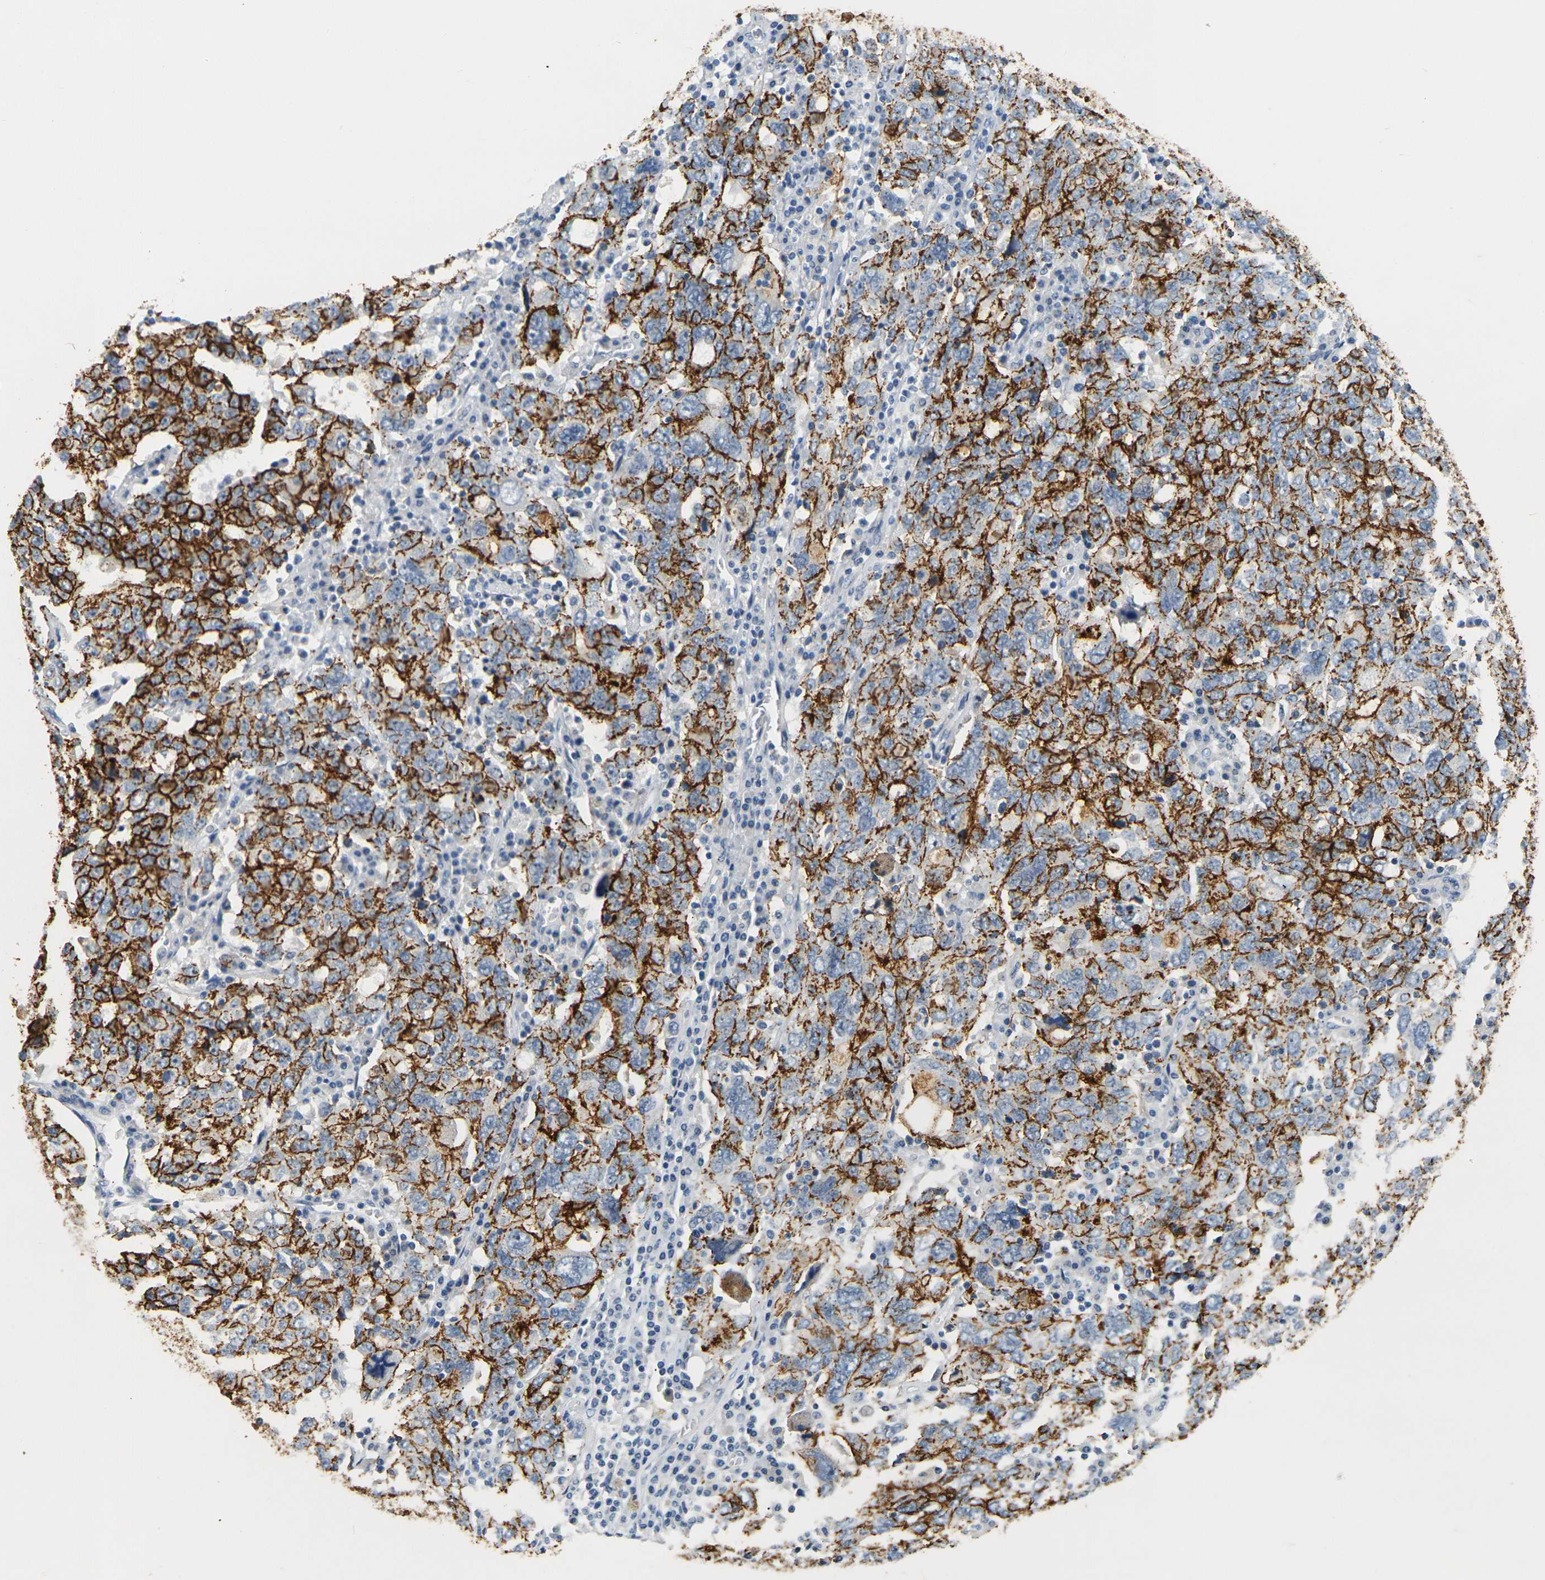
{"staining": {"intensity": "strong", "quantity": ">75%", "location": "cytoplasmic/membranous"}, "tissue": "ovarian cancer", "cell_type": "Tumor cells", "image_type": "cancer", "snomed": [{"axis": "morphology", "description": "Carcinoma, endometroid"}, {"axis": "topography", "description": "Ovary"}], "caption": "A high-resolution histopathology image shows IHC staining of endometroid carcinoma (ovarian), which reveals strong cytoplasmic/membranous staining in approximately >75% of tumor cells. (DAB = brown stain, brightfield microscopy at high magnification).", "gene": "CLDN7", "patient": {"sex": "female", "age": 62}}